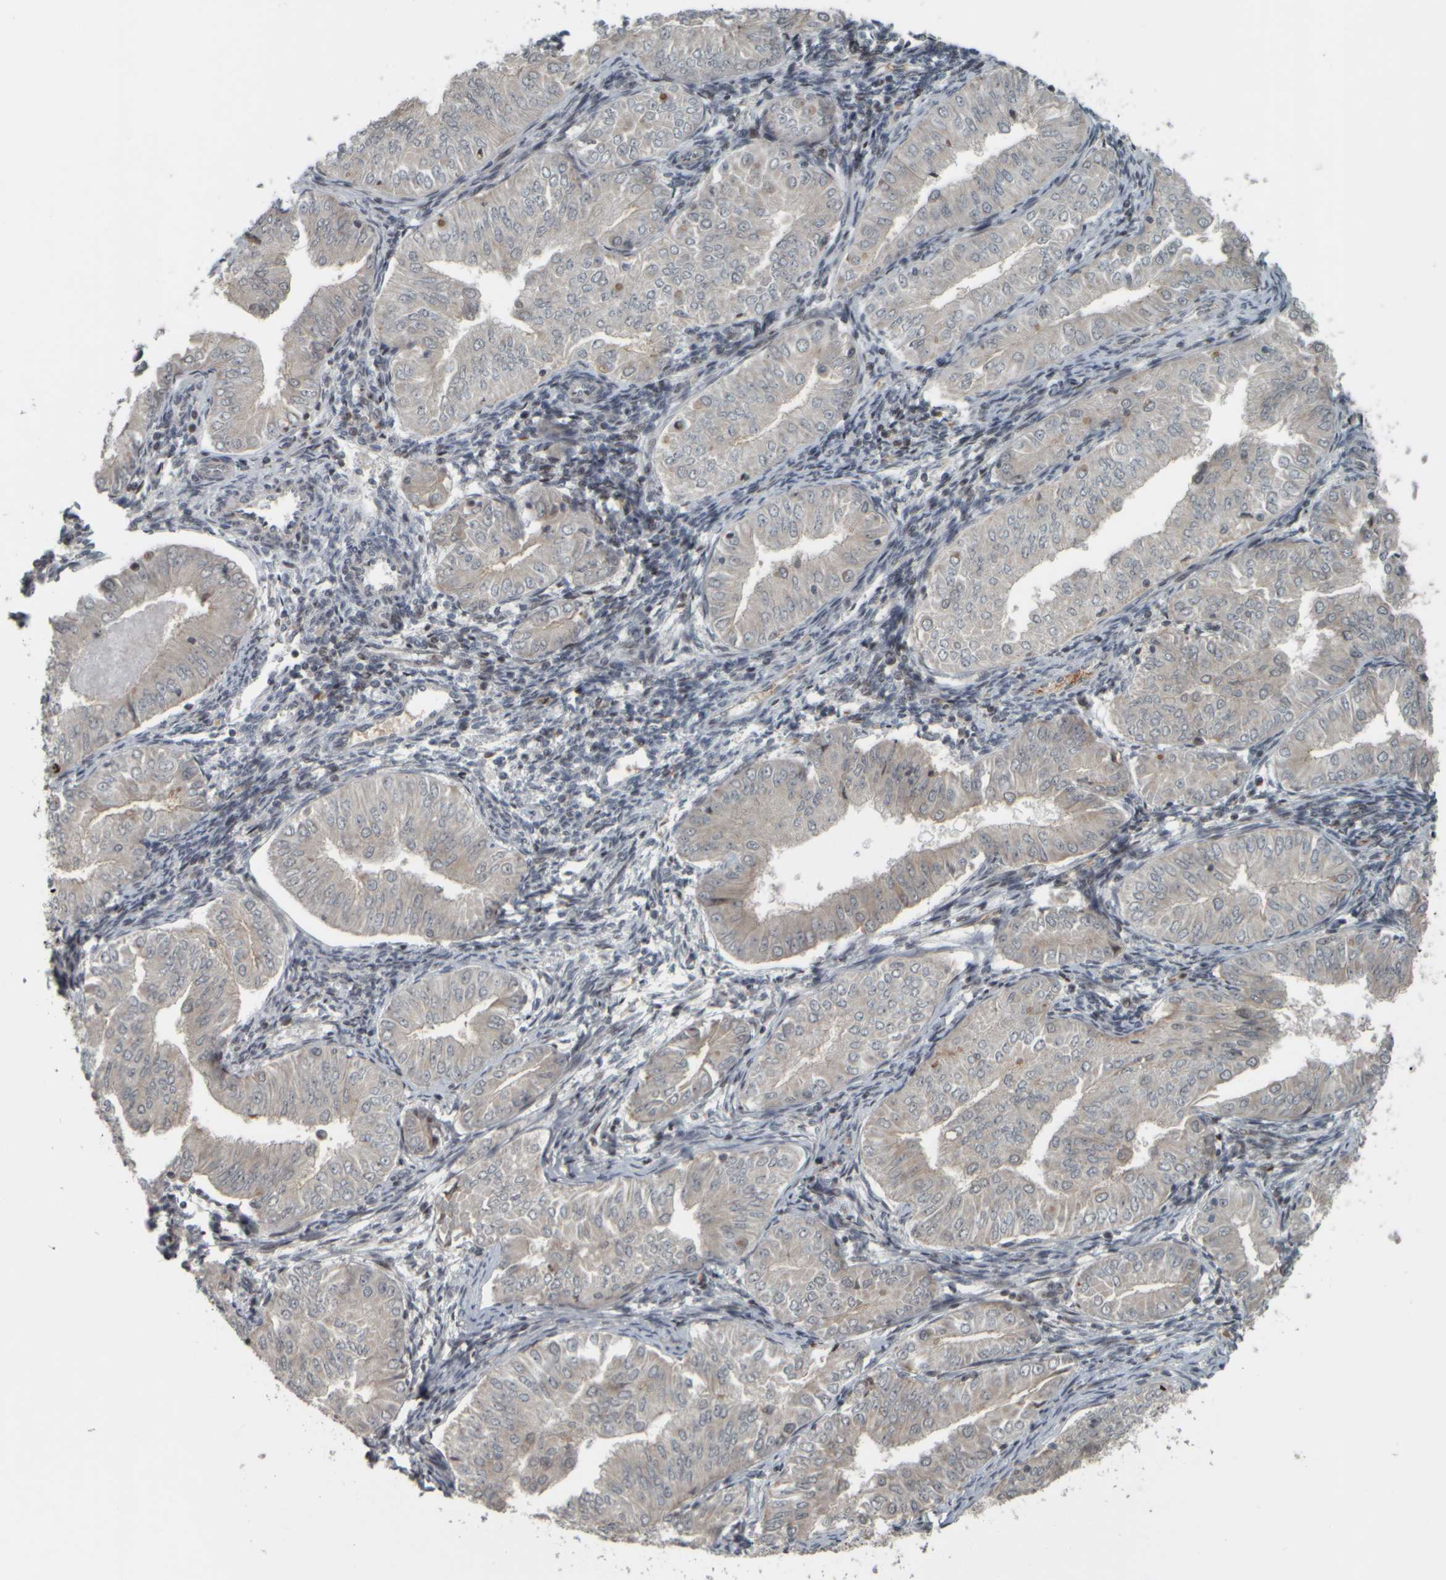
{"staining": {"intensity": "negative", "quantity": "none", "location": "none"}, "tissue": "endometrial cancer", "cell_type": "Tumor cells", "image_type": "cancer", "snomed": [{"axis": "morphology", "description": "Normal tissue, NOS"}, {"axis": "morphology", "description": "Adenocarcinoma, NOS"}, {"axis": "topography", "description": "Endometrium"}], "caption": "Immunohistochemistry photomicrograph of neoplastic tissue: endometrial cancer stained with DAB (3,3'-diaminobenzidine) reveals no significant protein positivity in tumor cells. (Brightfield microscopy of DAB IHC at high magnification).", "gene": "NAPG", "patient": {"sex": "female", "age": 53}}